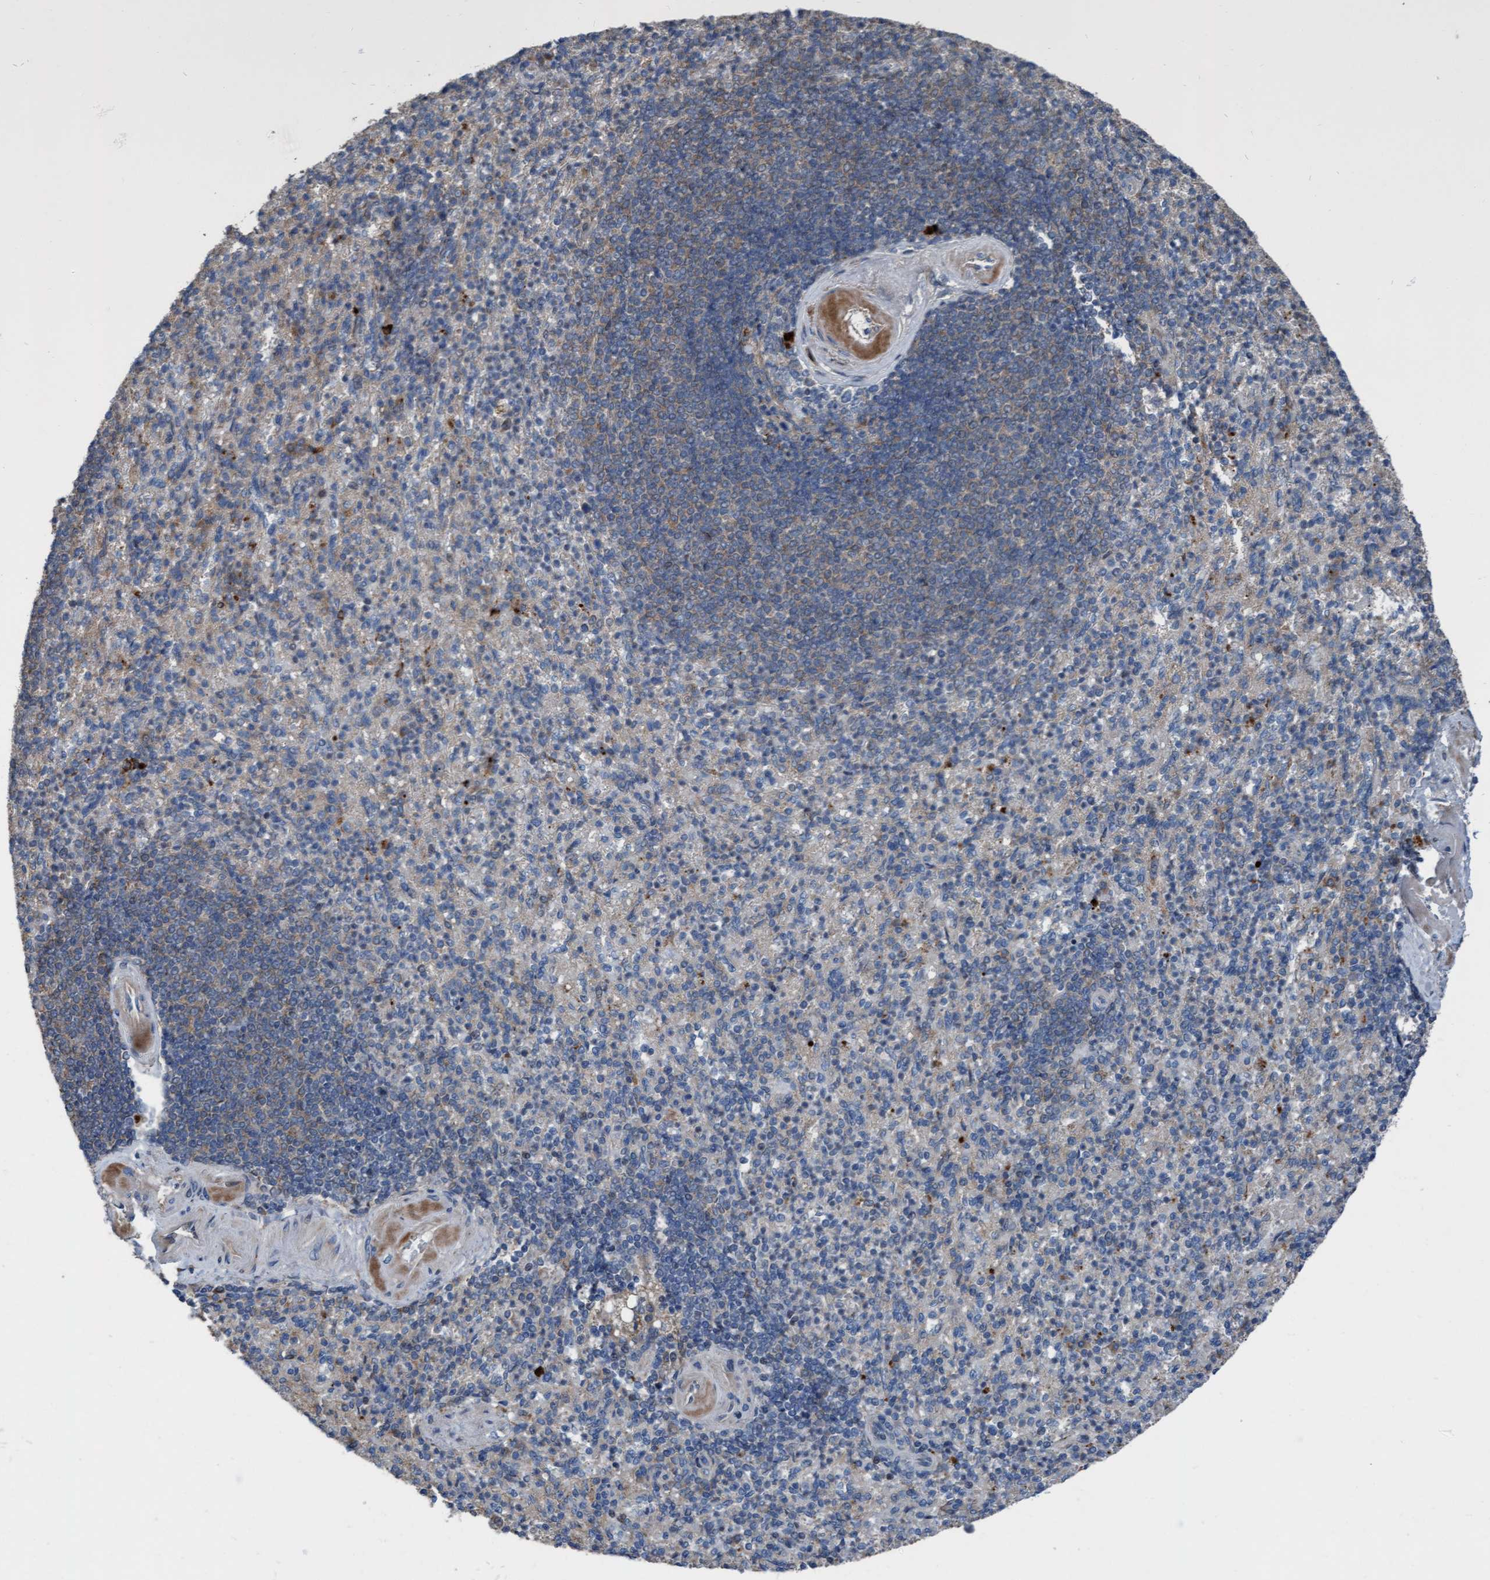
{"staining": {"intensity": "weak", "quantity": "<25%", "location": "cytoplasmic/membranous"}, "tissue": "spleen", "cell_type": "Cells in red pulp", "image_type": "normal", "snomed": [{"axis": "morphology", "description": "Normal tissue, NOS"}, {"axis": "topography", "description": "Spleen"}], "caption": "This photomicrograph is of unremarkable spleen stained with immunohistochemistry to label a protein in brown with the nuclei are counter-stained blue. There is no positivity in cells in red pulp.", "gene": "KLHL26", "patient": {"sex": "female", "age": 74}}